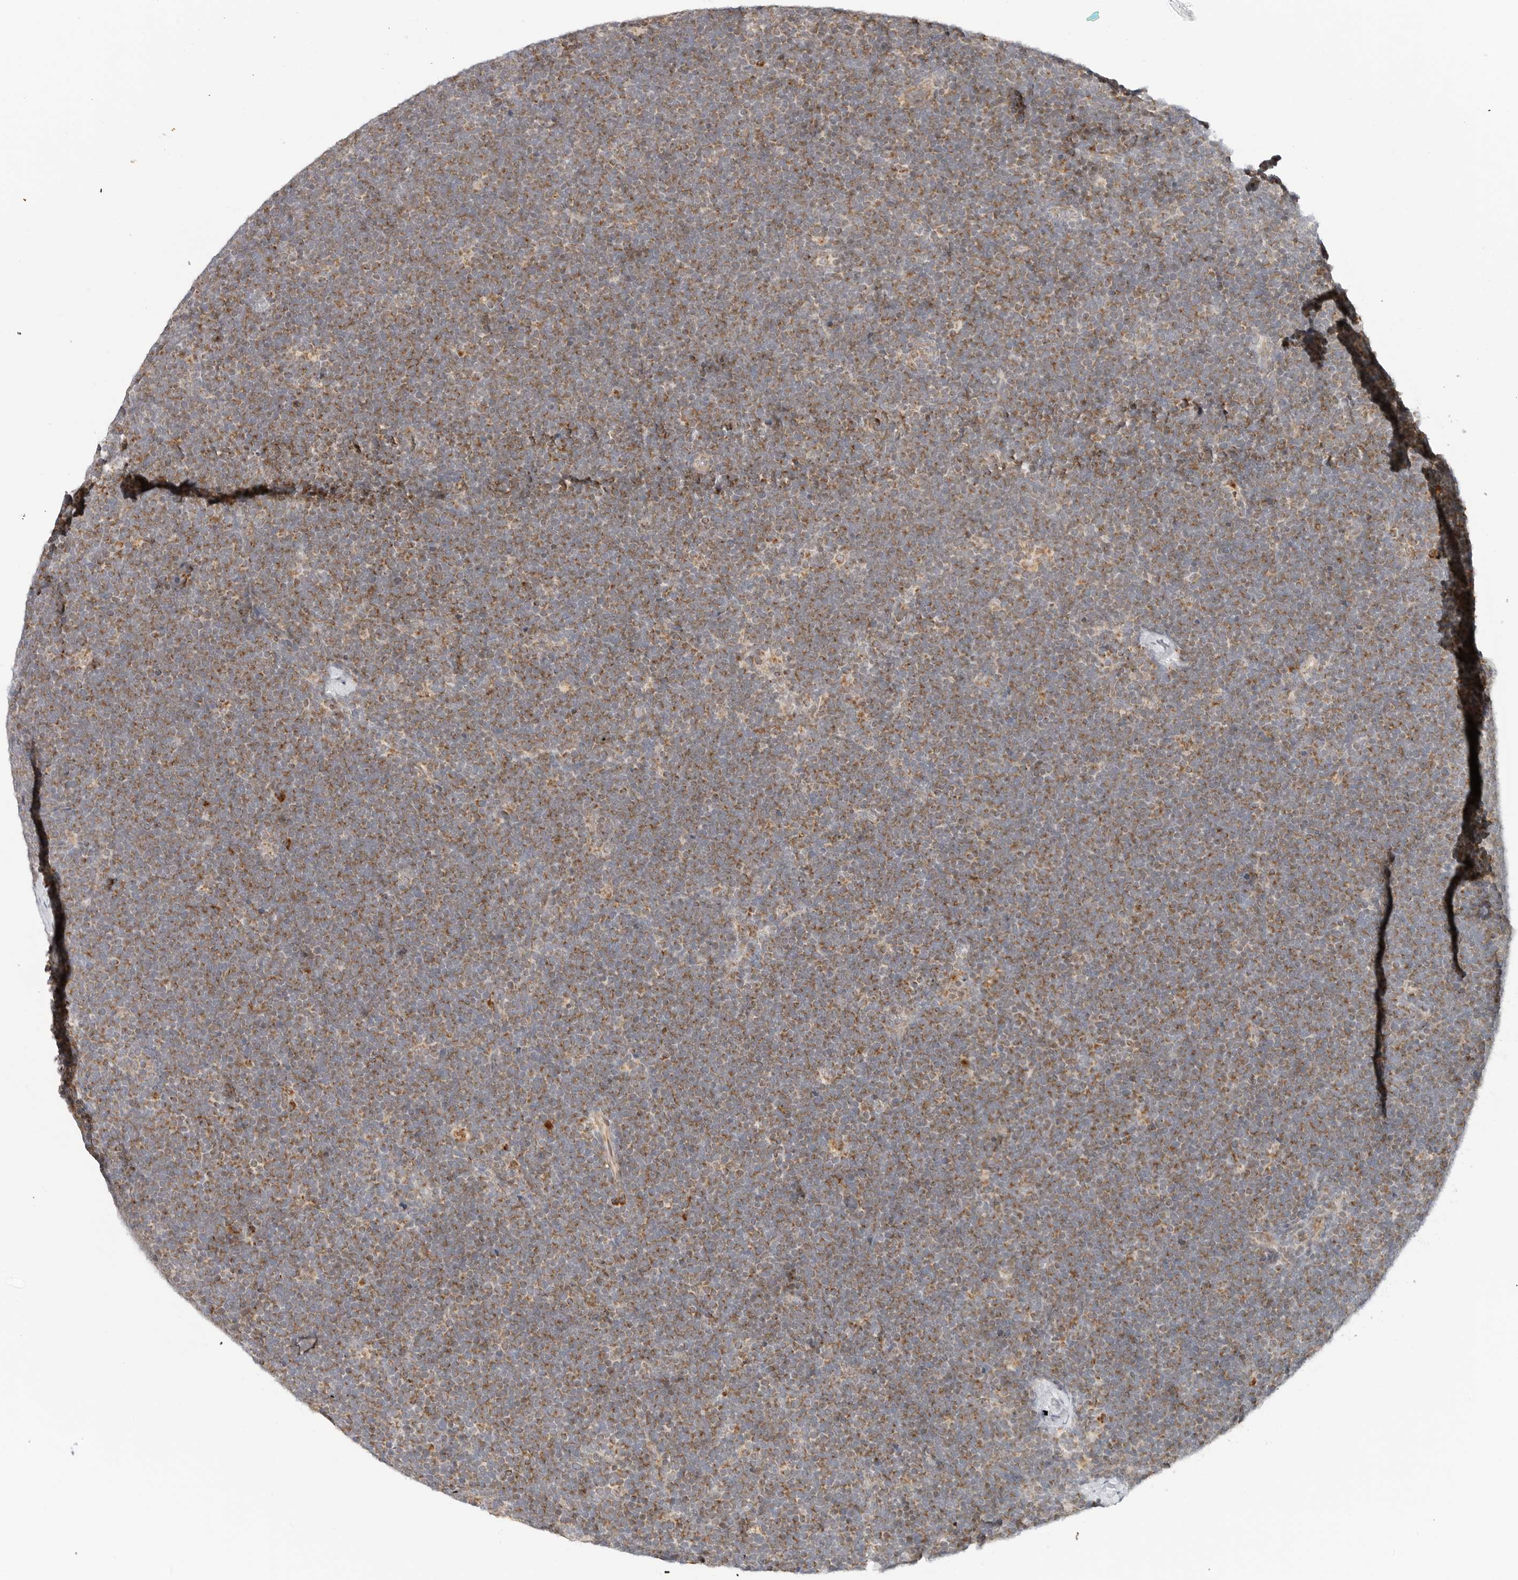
{"staining": {"intensity": "moderate", "quantity": "25%-75%", "location": "cytoplasmic/membranous"}, "tissue": "lymphoma", "cell_type": "Tumor cells", "image_type": "cancer", "snomed": [{"axis": "morphology", "description": "Malignant lymphoma, non-Hodgkin's type, High grade"}, {"axis": "topography", "description": "Lymph node"}], "caption": "Immunohistochemistry staining of high-grade malignant lymphoma, non-Hodgkin's type, which displays medium levels of moderate cytoplasmic/membranous staining in about 25%-75% of tumor cells indicating moderate cytoplasmic/membranous protein positivity. The staining was performed using DAB (brown) for protein detection and nuclei were counterstained in hematoxylin (blue).", "gene": "DYRK4", "patient": {"sex": "male", "age": 13}}